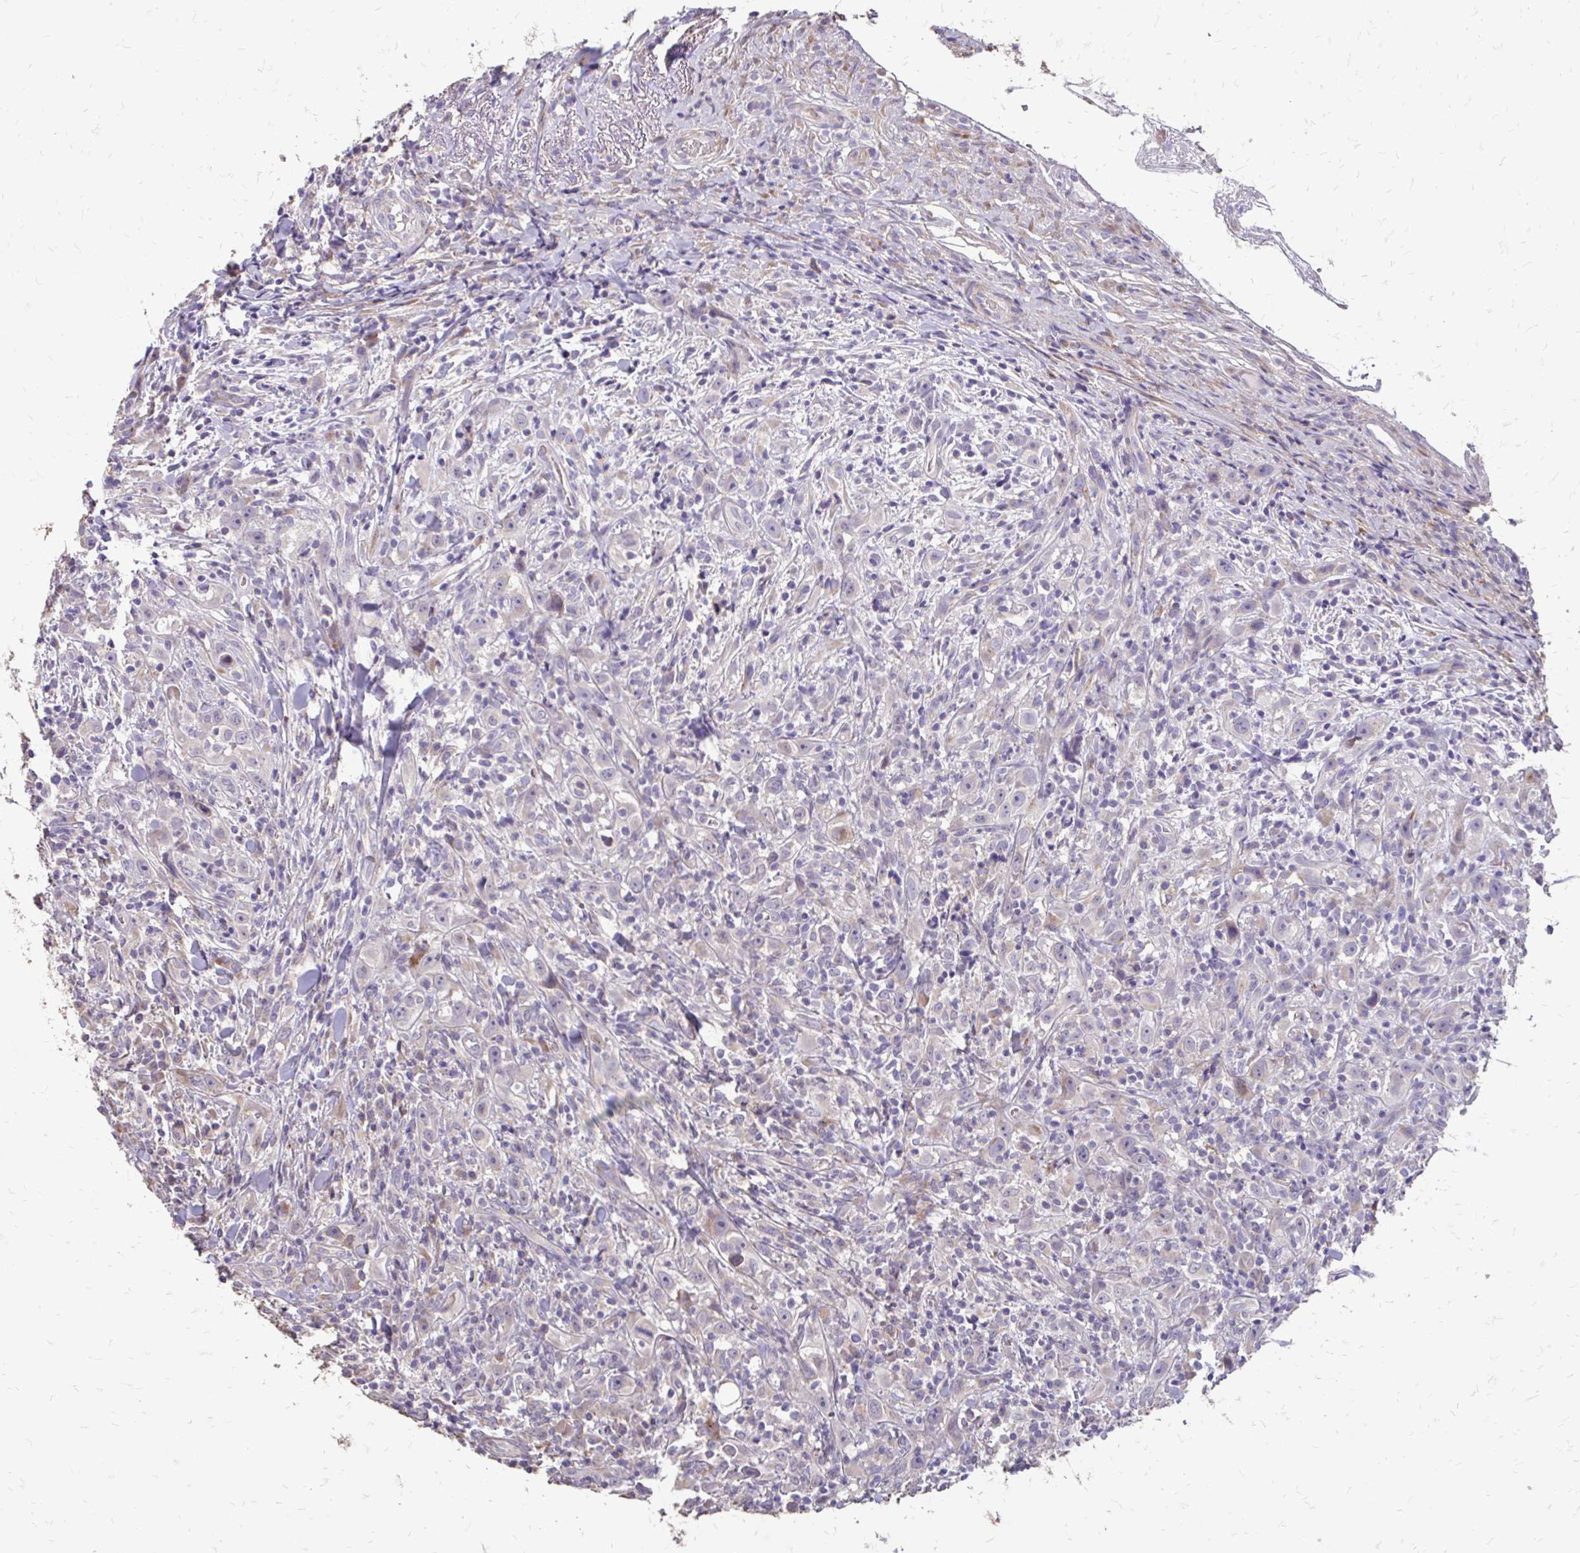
{"staining": {"intensity": "negative", "quantity": "none", "location": "none"}, "tissue": "head and neck cancer", "cell_type": "Tumor cells", "image_type": "cancer", "snomed": [{"axis": "morphology", "description": "Squamous cell carcinoma, NOS"}, {"axis": "topography", "description": "Head-Neck"}], "caption": "Squamous cell carcinoma (head and neck) stained for a protein using immunohistochemistry (IHC) displays no positivity tumor cells.", "gene": "MYORG", "patient": {"sex": "female", "age": 95}}